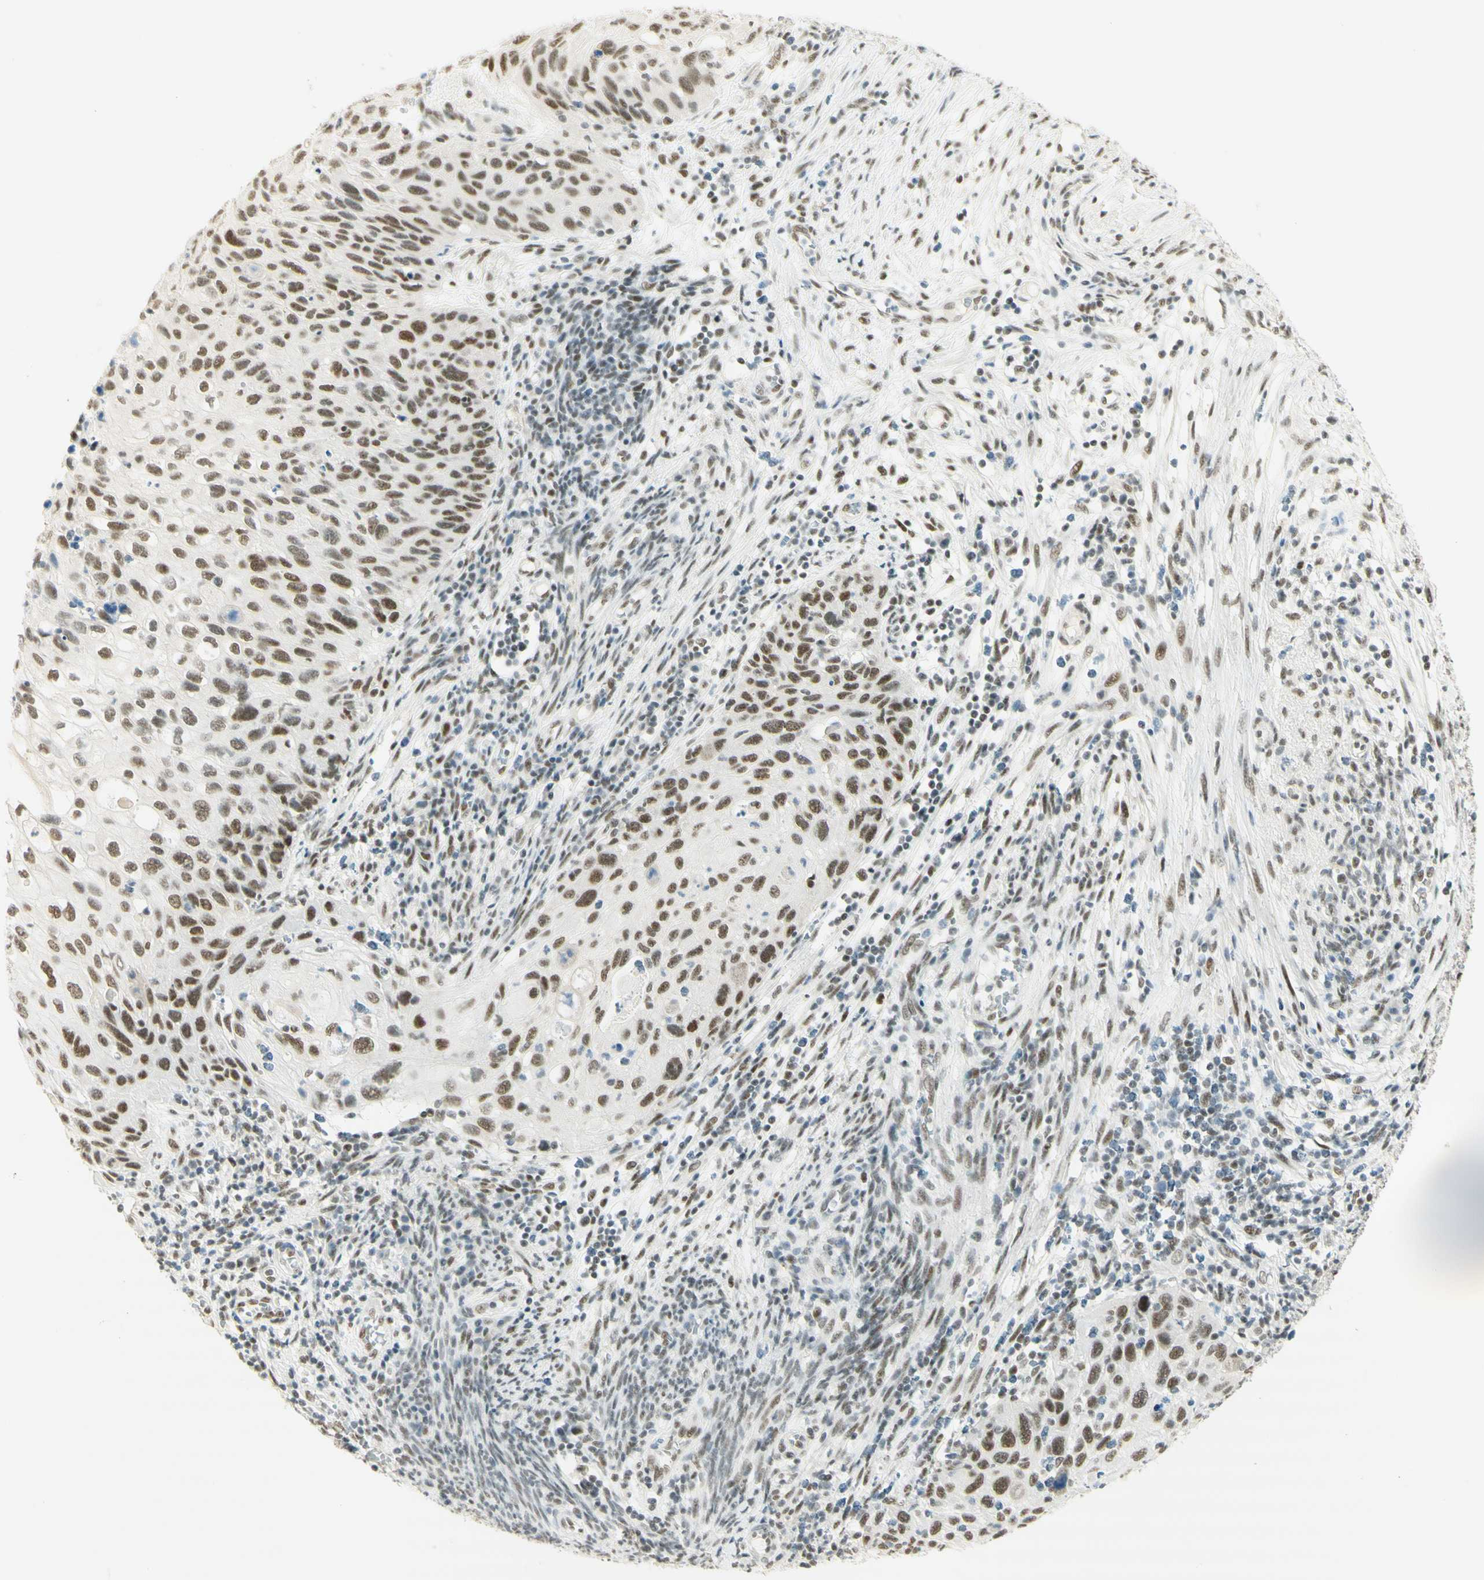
{"staining": {"intensity": "moderate", "quantity": ">75%", "location": "nuclear"}, "tissue": "cervical cancer", "cell_type": "Tumor cells", "image_type": "cancer", "snomed": [{"axis": "morphology", "description": "Squamous cell carcinoma, NOS"}, {"axis": "topography", "description": "Cervix"}], "caption": "This micrograph shows IHC staining of human cervical squamous cell carcinoma, with medium moderate nuclear positivity in approximately >75% of tumor cells.", "gene": "PMS2", "patient": {"sex": "female", "age": 70}}